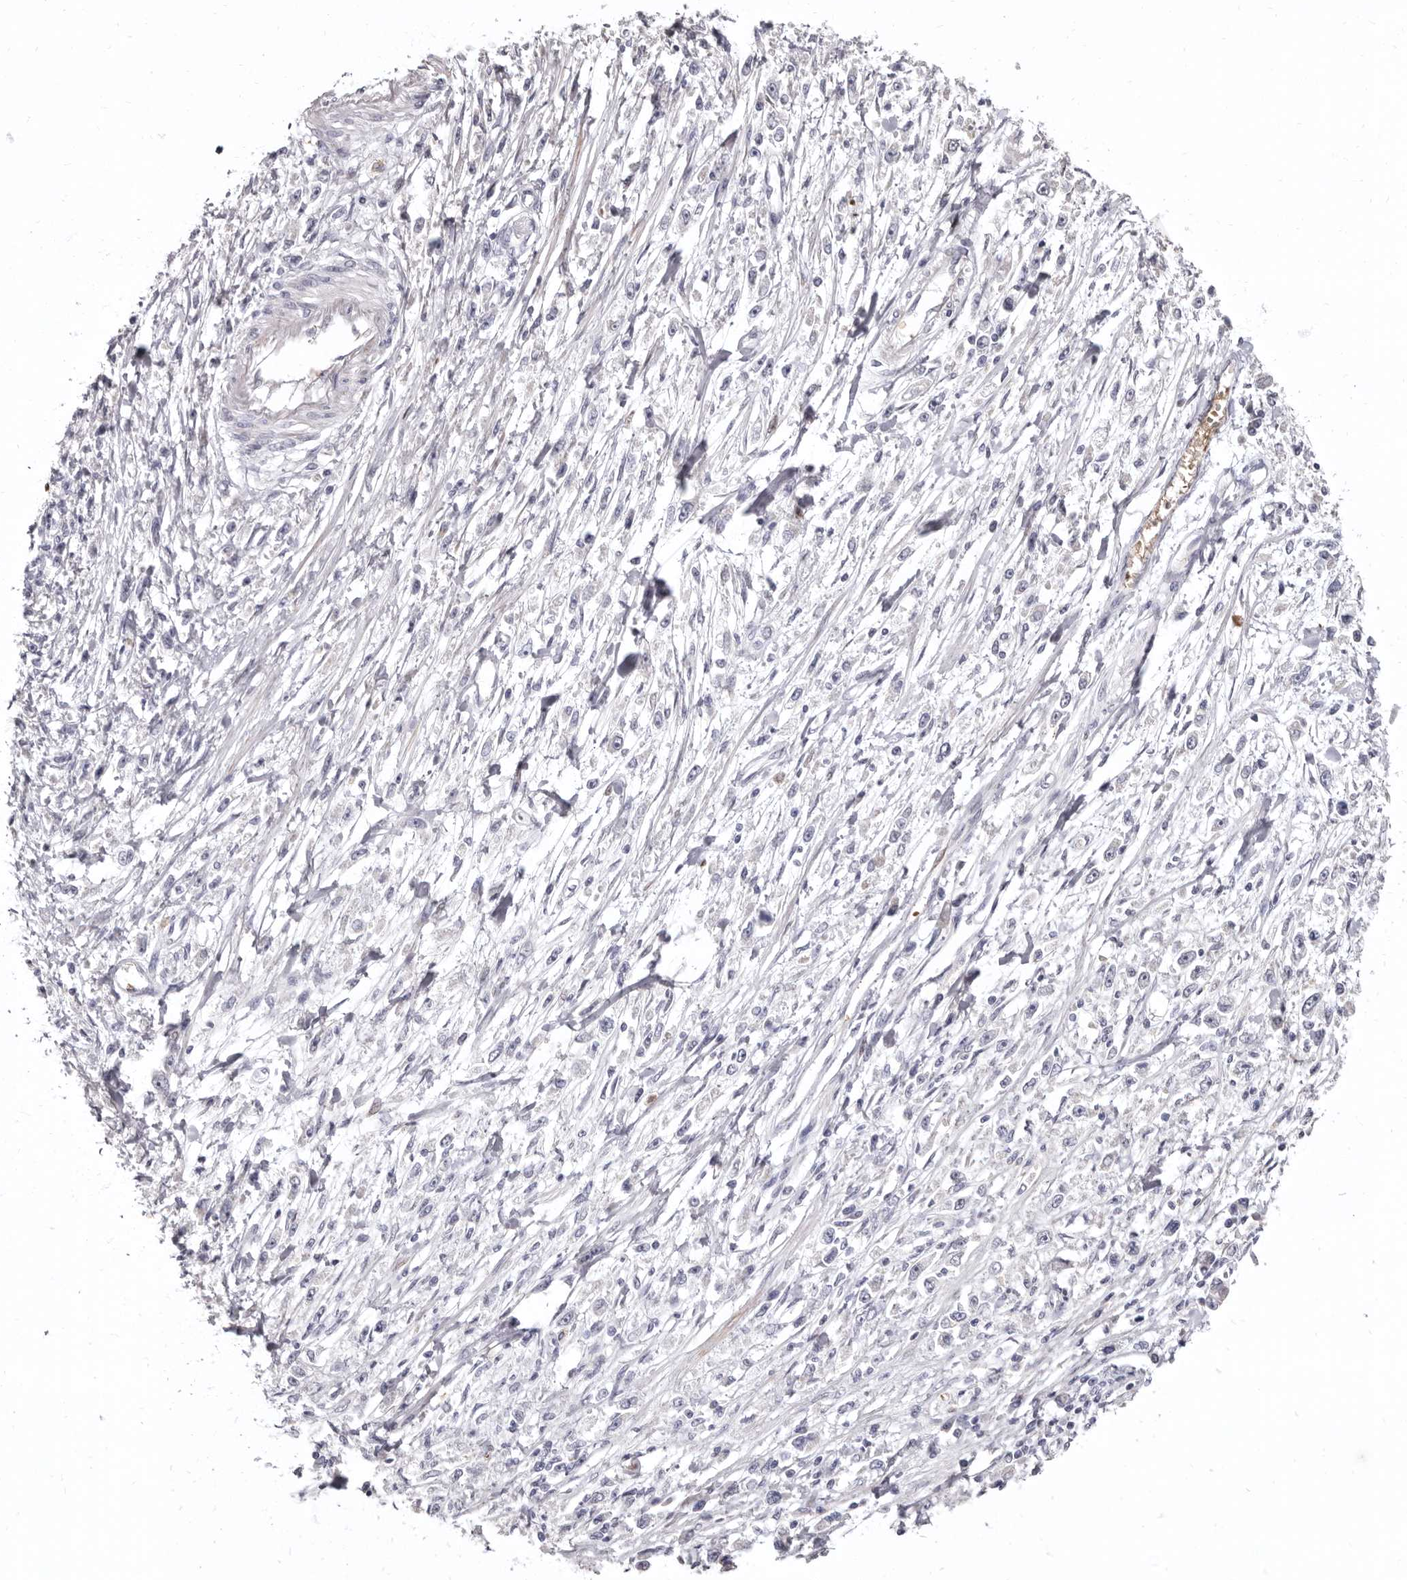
{"staining": {"intensity": "negative", "quantity": "none", "location": "none"}, "tissue": "stomach cancer", "cell_type": "Tumor cells", "image_type": "cancer", "snomed": [{"axis": "morphology", "description": "Adenocarcinoma, NOS"}, {"axis": "topography", "description": "Stomach"}], "caption": "The immunohistochemistry image has no significant positivity in tumor cells of stomach adenocarcinoma tissue. (DAB (3,3'-diaminobenzidine) immunohistochemistry (IHC), high magnification).", "gene": "AIDA", "patient": {"sex": "female", "age": 59}}